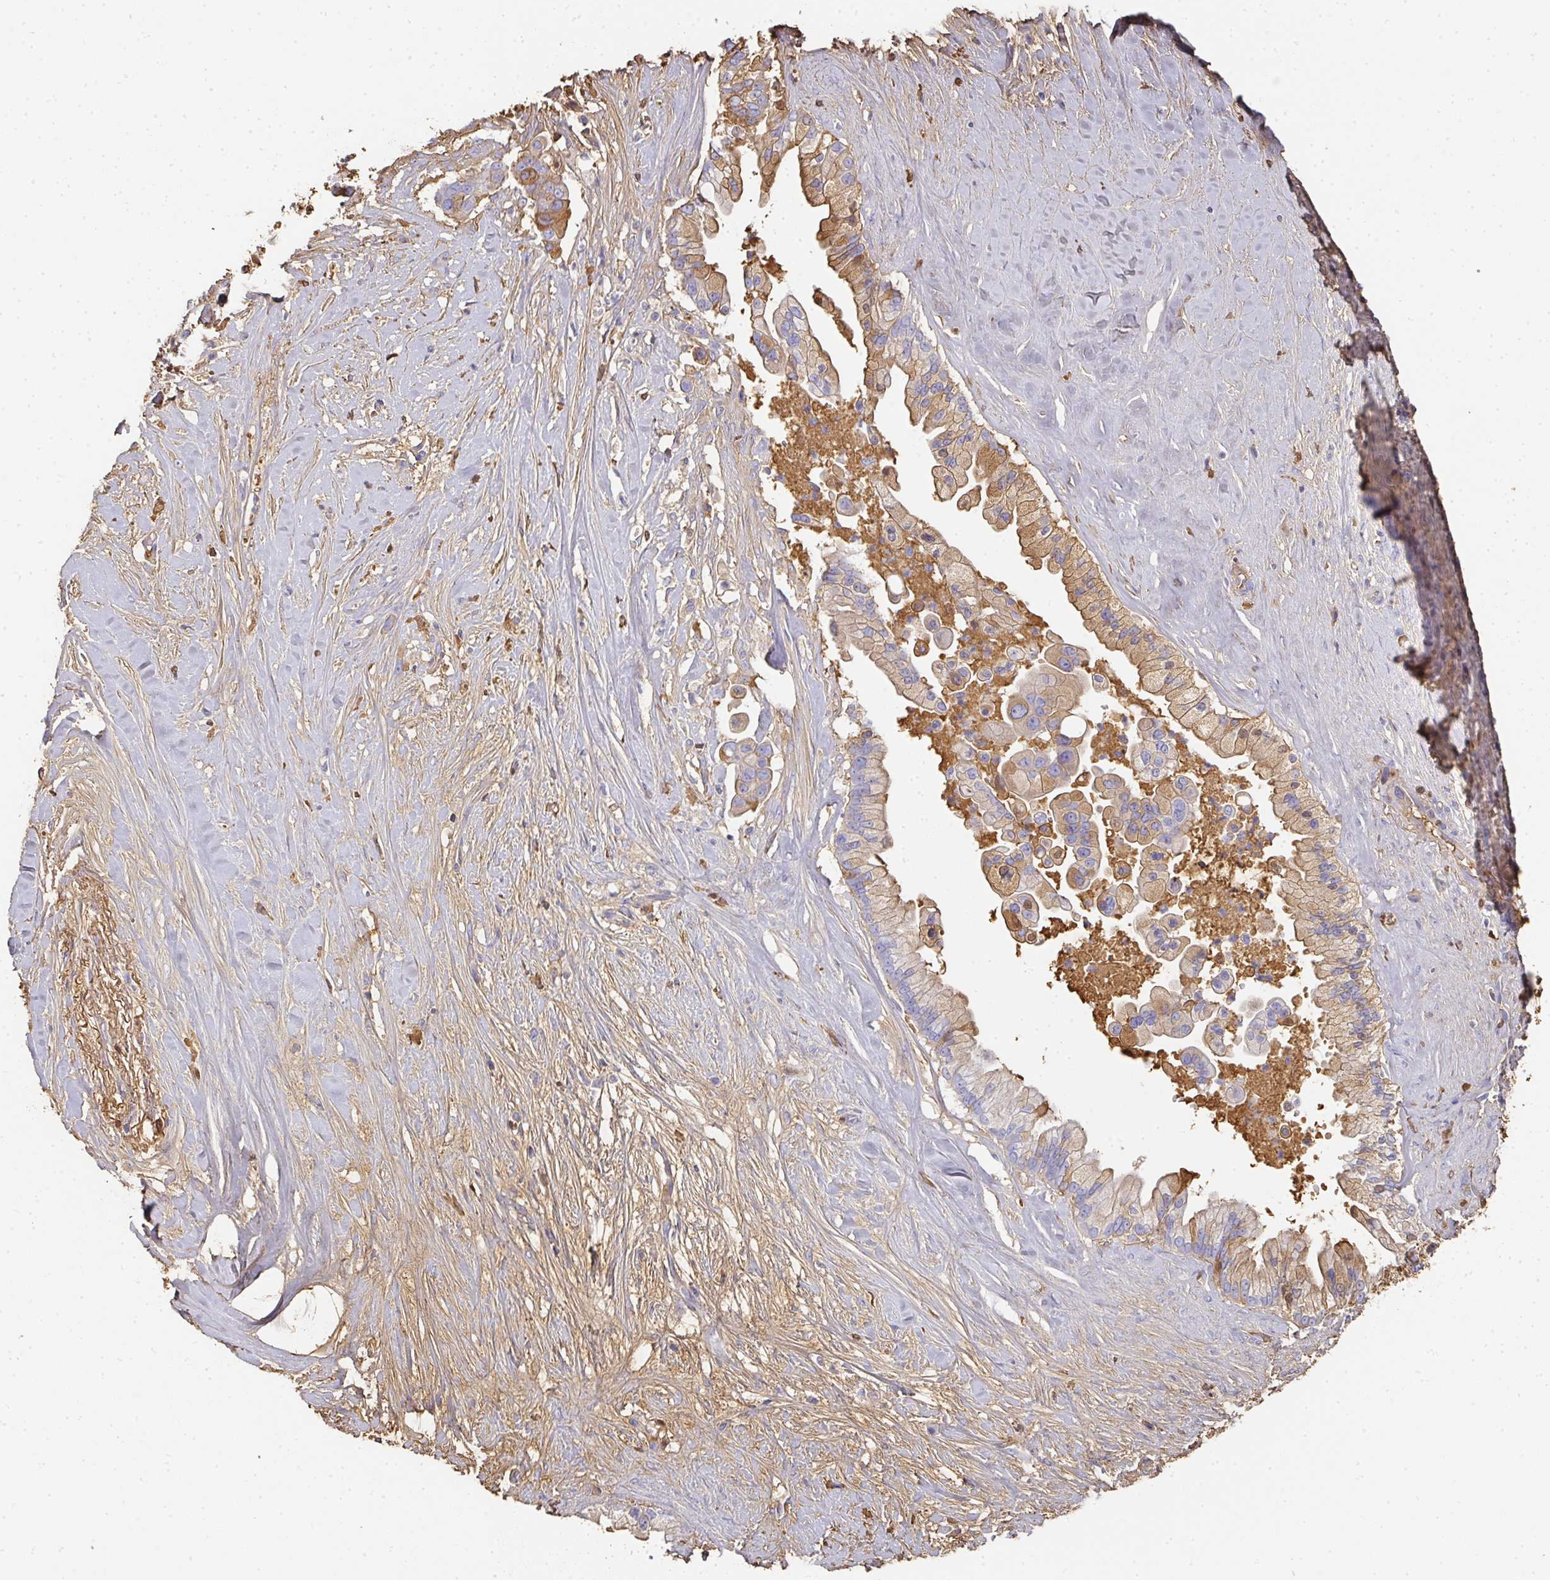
{"staining": {"intensity": "moderate", "quantity": "25%-75%", "location": "cytoplasmic/membranous"}, "tissue": "pancreatic cancer", "cell_type": "Tumor cells", "image_type": "cancer", "snomed": [{"axis": "morphology", "description": "Adenocarcinoma, NOS"}, {"axis": "topography", "description": "Pancreas"}], "caption": "Brown immunohistochemical staining in human adenocarcinoma (pancreatic) shows moderate cytoplasmic/membranous positivity in approximately 25%-75% of tumor cells. (DAB (3,3'-diaminobenzidine) = brown stain, brightfield microscopy at high magnification).", "gene": "ALB", "patient": {"sex": "female", "age": 69}}